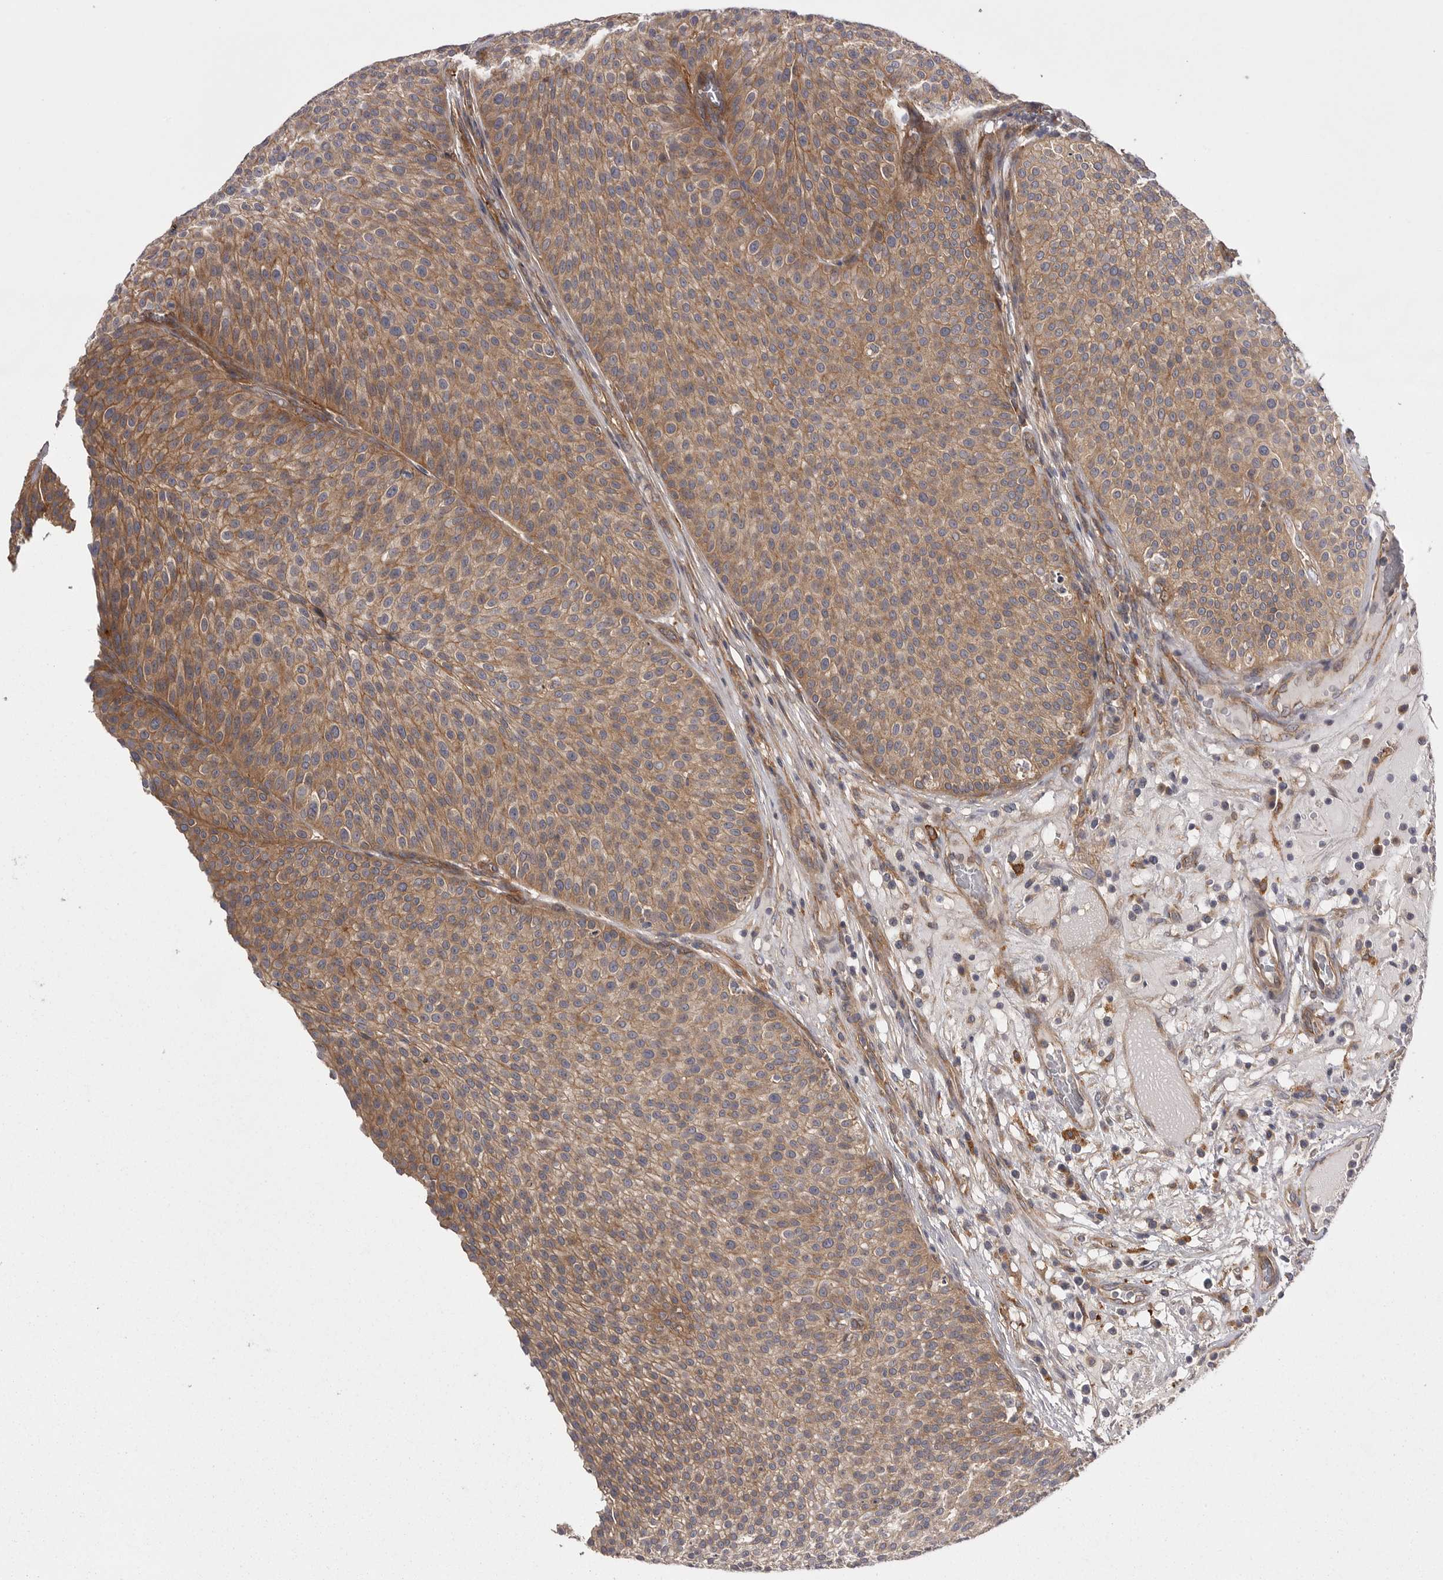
{"staining": {"intensity": "moderate", "quantity": ">75%", "location": "cytoplasmic/membranous"}, "tissue": "urothelial cancer", "cell_type": "Tumor cells", "image_type": "cancer", "snomed": [{"axis": "morphology", "description": "Normal tissue, NOS"}, {"axis": "morphology", "description": "Urothelial carcinoma, Low grade"}, {"axis": "topography", "description": "Smooth muscle"}, {"axis": "topography", "description": "Urinary bladder"}], "caption": "Urothelial carcinoma (low-grade) tissue displays moderate cytoplasmic/membranous expression in about >75% of tumor cells, visualized by immunohistochemistry.", "gene": "OSBPL9", "patient": {"sex": "male", "age": 60}}